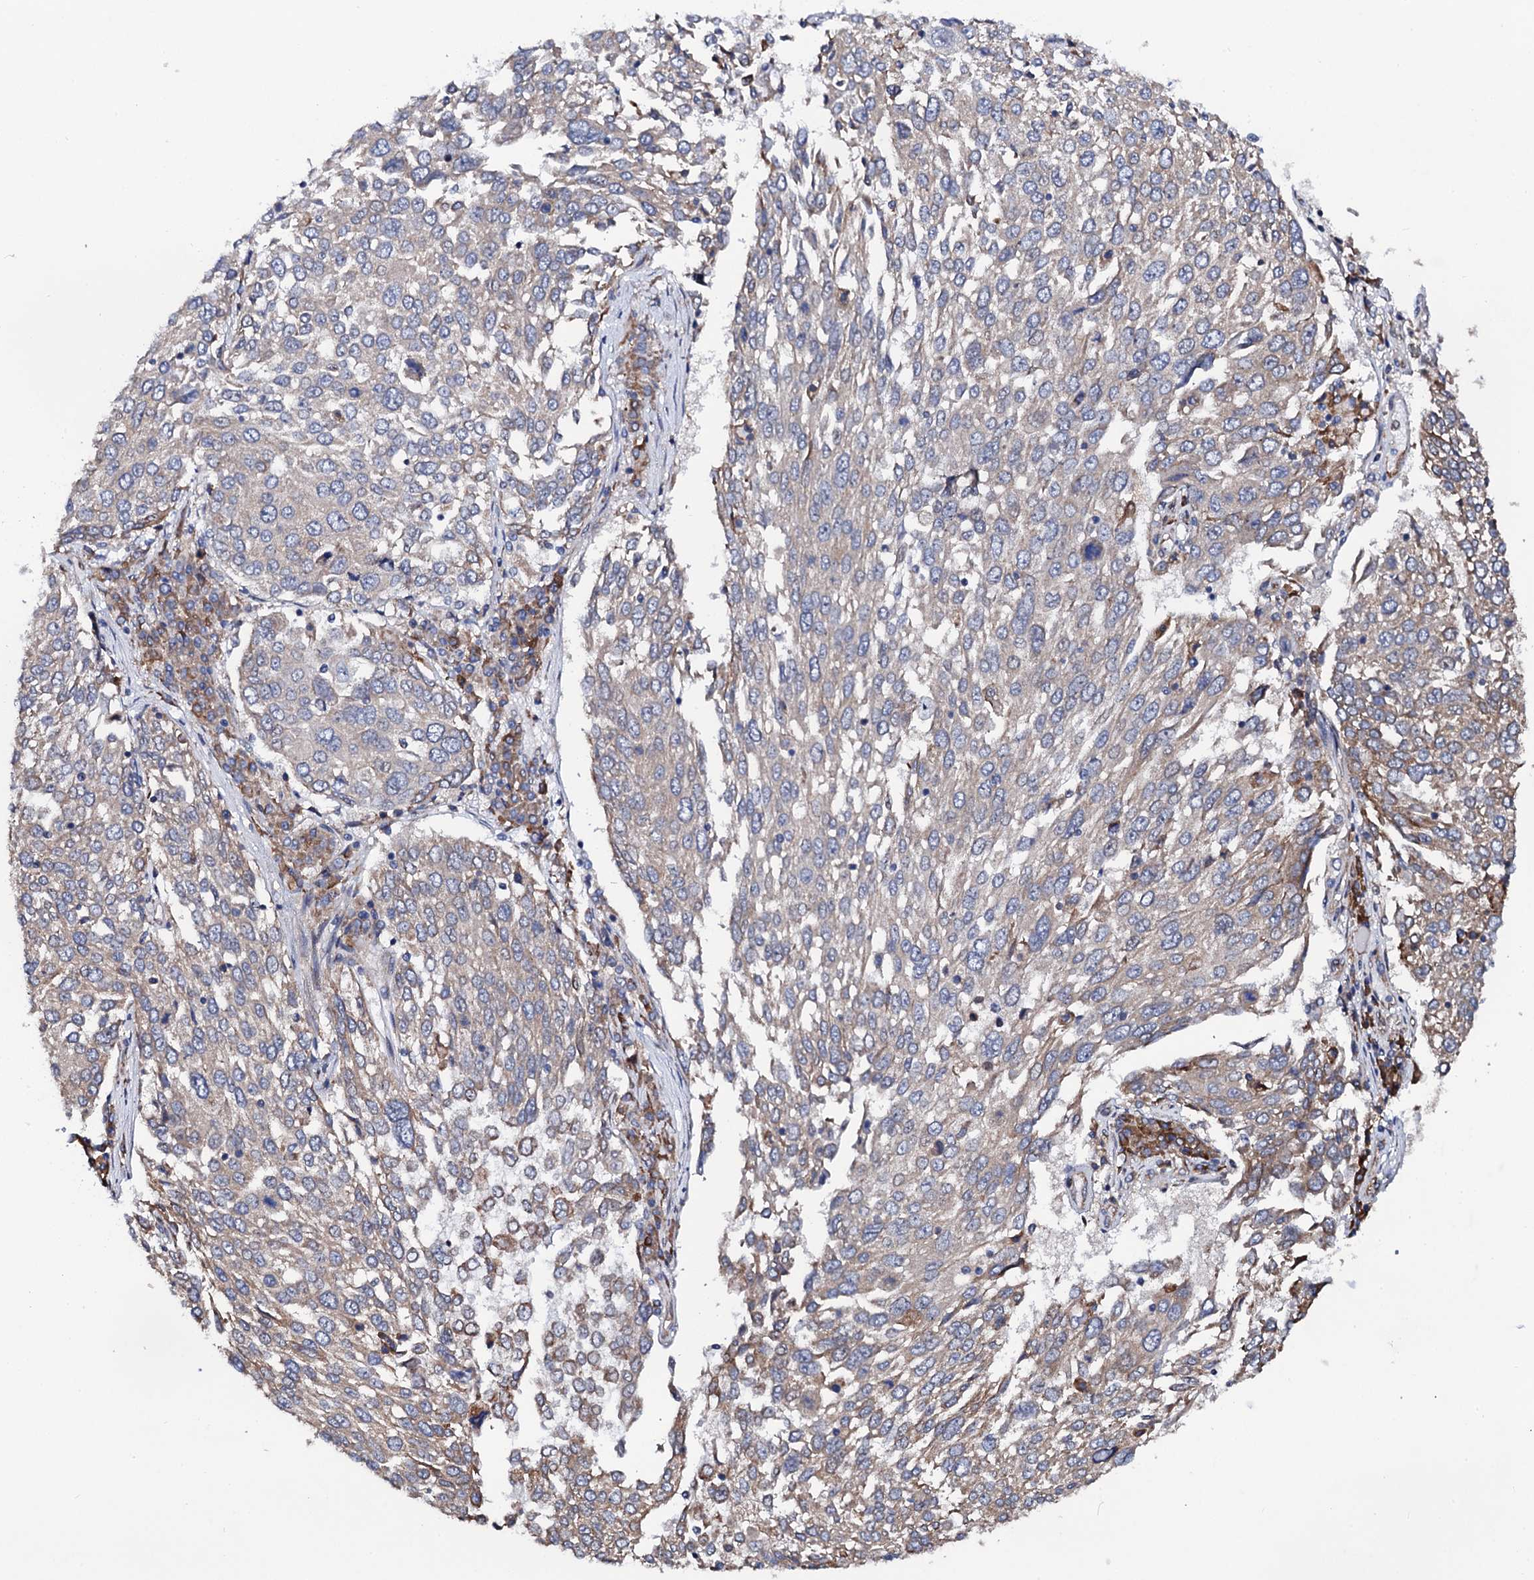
{"staining": {"intensity": "weak", "quantity": "<25%", "location": "cytoplasmic/membranous"}, "tissue": "lung cancer", "cell_type": "Tumor cells", "image_type": "cancer", "snomed": [{"axis": "morphology", "description": "Squamous cell carcinoma, NOS"}, {"axis": "topography", "description": "Lung"}], "caption": "Micrograph shows no significant protein positivity in tumor cells of lung squamous cell carcinoma.", "gene": "PGLS", "patient": {"sex": "male", "age": 65}}